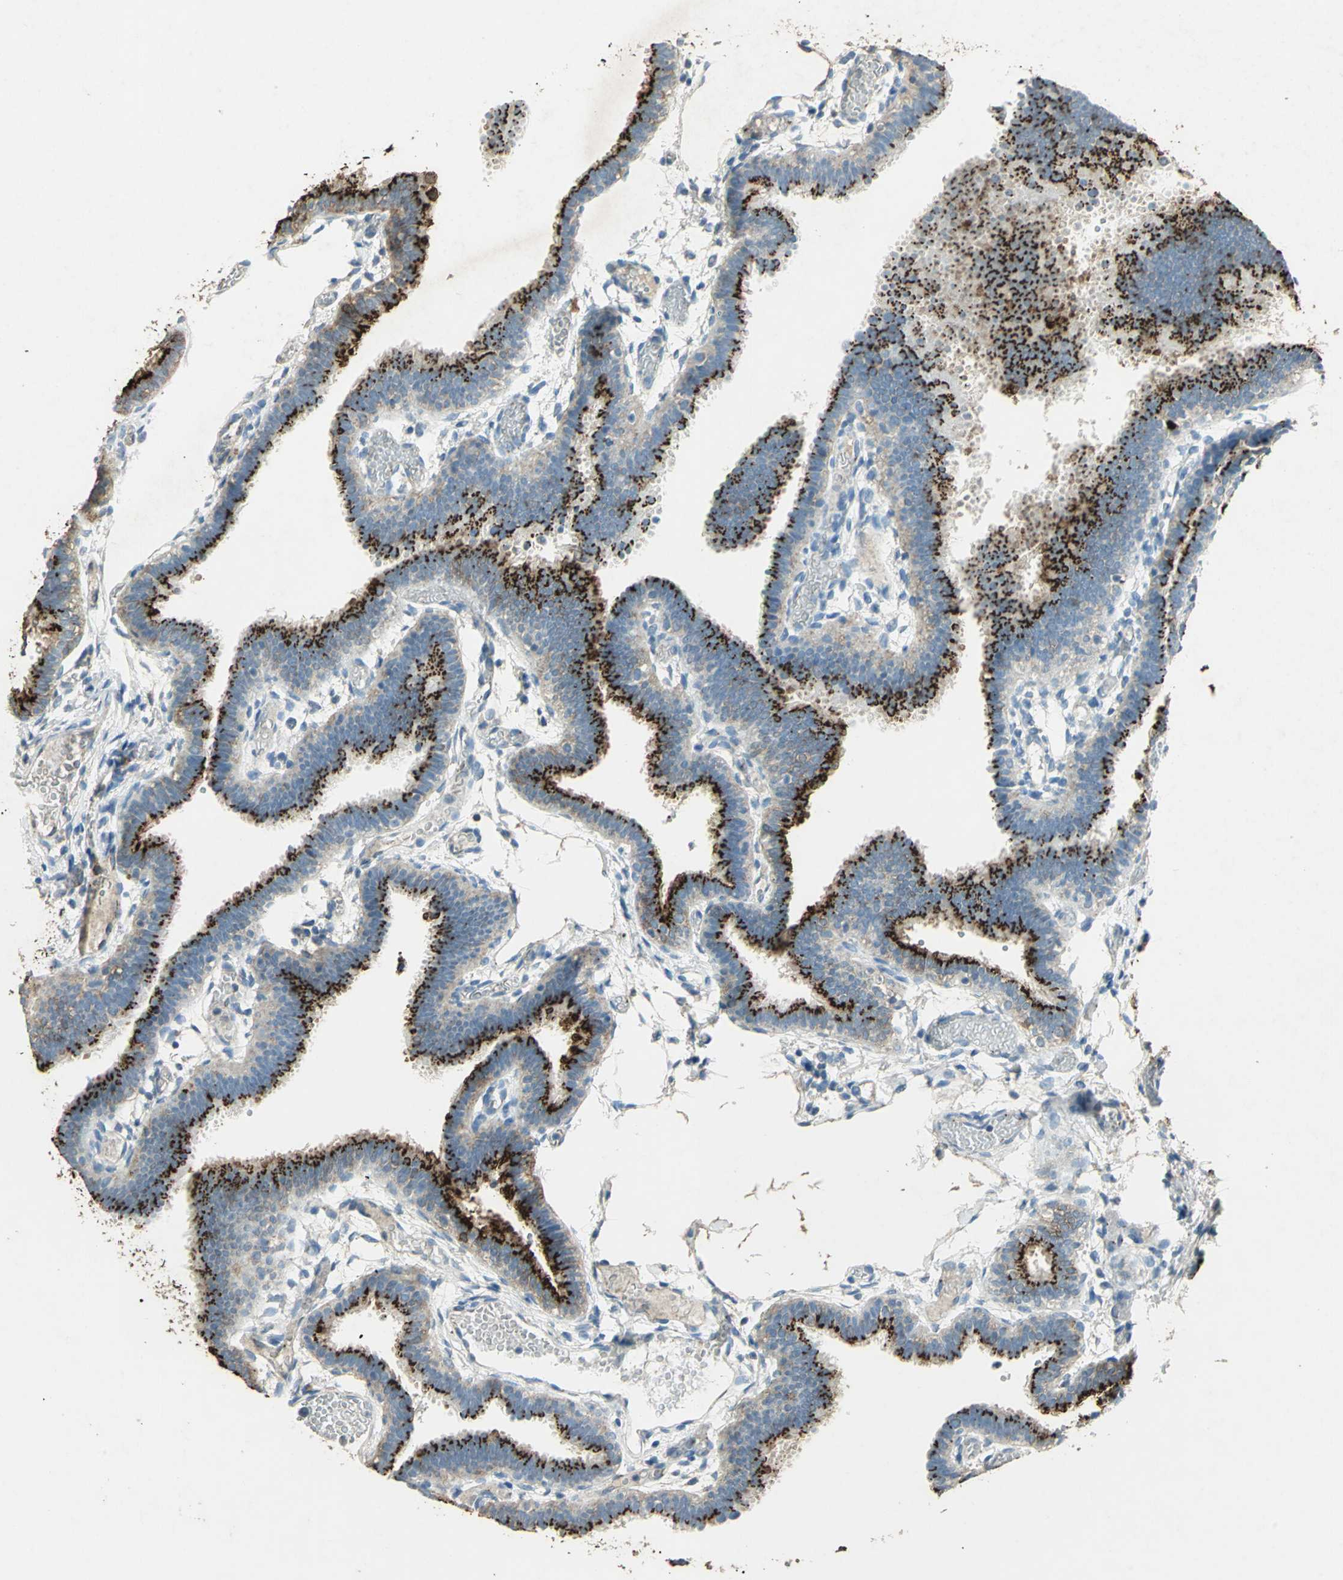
{"staining": {"intensity": "strong", "quantity": ">75%", "location": "cytoplasmic/membranous"}, "tissue": "fallopian tube", "cell_type": "Glandular cells", "image_type": "normal", "snomed": [{"axis": "morphology", "description": "Normal tissue, NOS"}, {"axis": "topography", "description": "Fallopian tube"}], "caption": "Normal fallopian tube exhibits strong cytoplasmic/membranous expression in about >75% of glandular cells (DAB (3,3'-diaminobenzidine) IHC, brown staining for protein, blue staining for nuclei)..", "gene": "CAMK2B", "patient": {"sex": "female", "age": 29}}